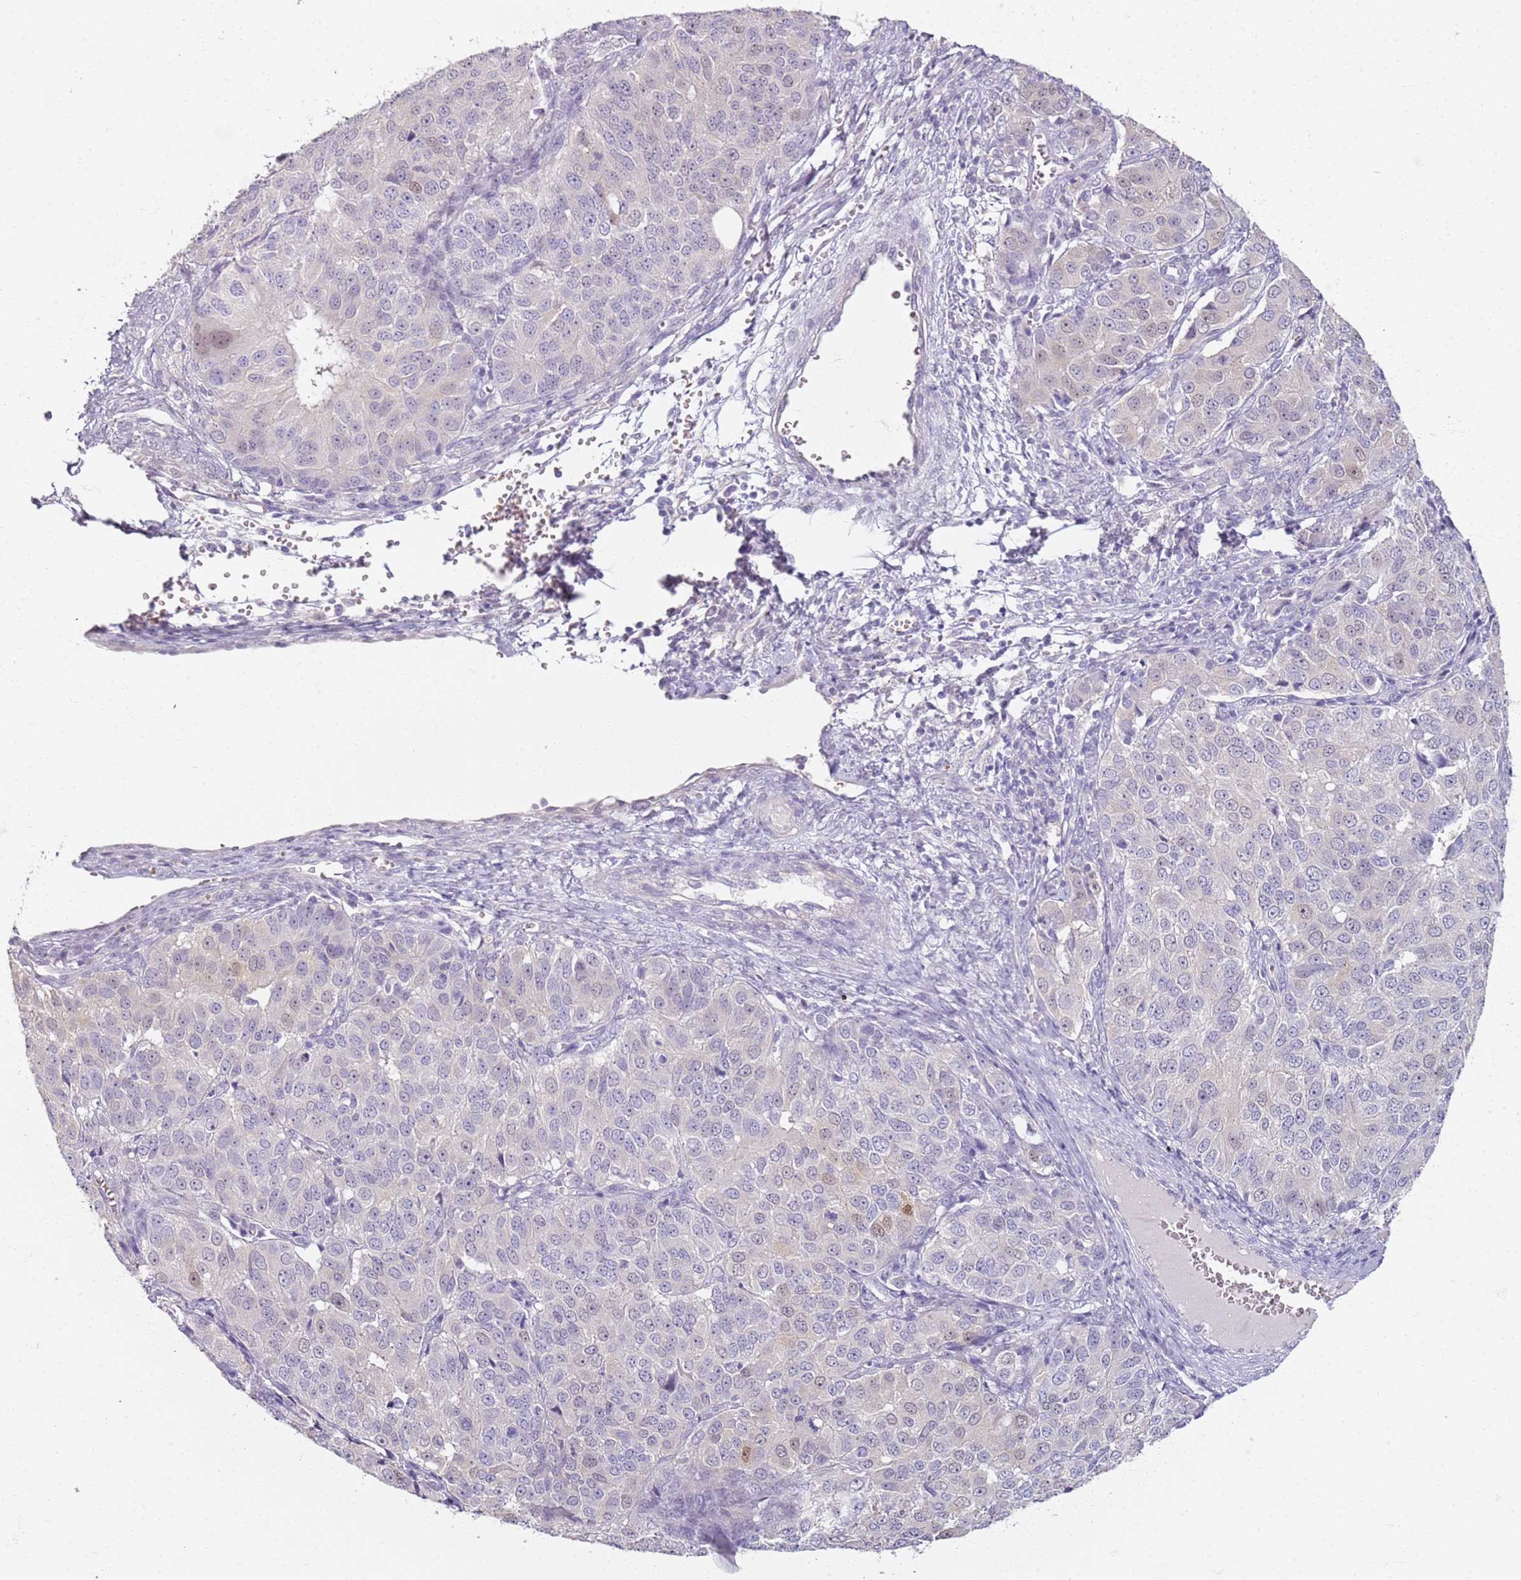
{"staining": {"intensity": "weak", "quantity": "<25%", "location": "nuclear"}, "tissue": "ovarian cancer", "cell_type": "Tumor cells", "image_type": "cancer", "snomed": [{"axis": "morphology", "description": "Carcinoma, endometroid"}, {"axis": "topography", "description": "Ovary"}], "caption": "The immunohistochemistry photomicrograph has no significant staining in tumor cells of endometroid carcinoma (ovarian) tissue.", "gene": "CD40LG", "patient": {"sex": "female", "age": 51}}